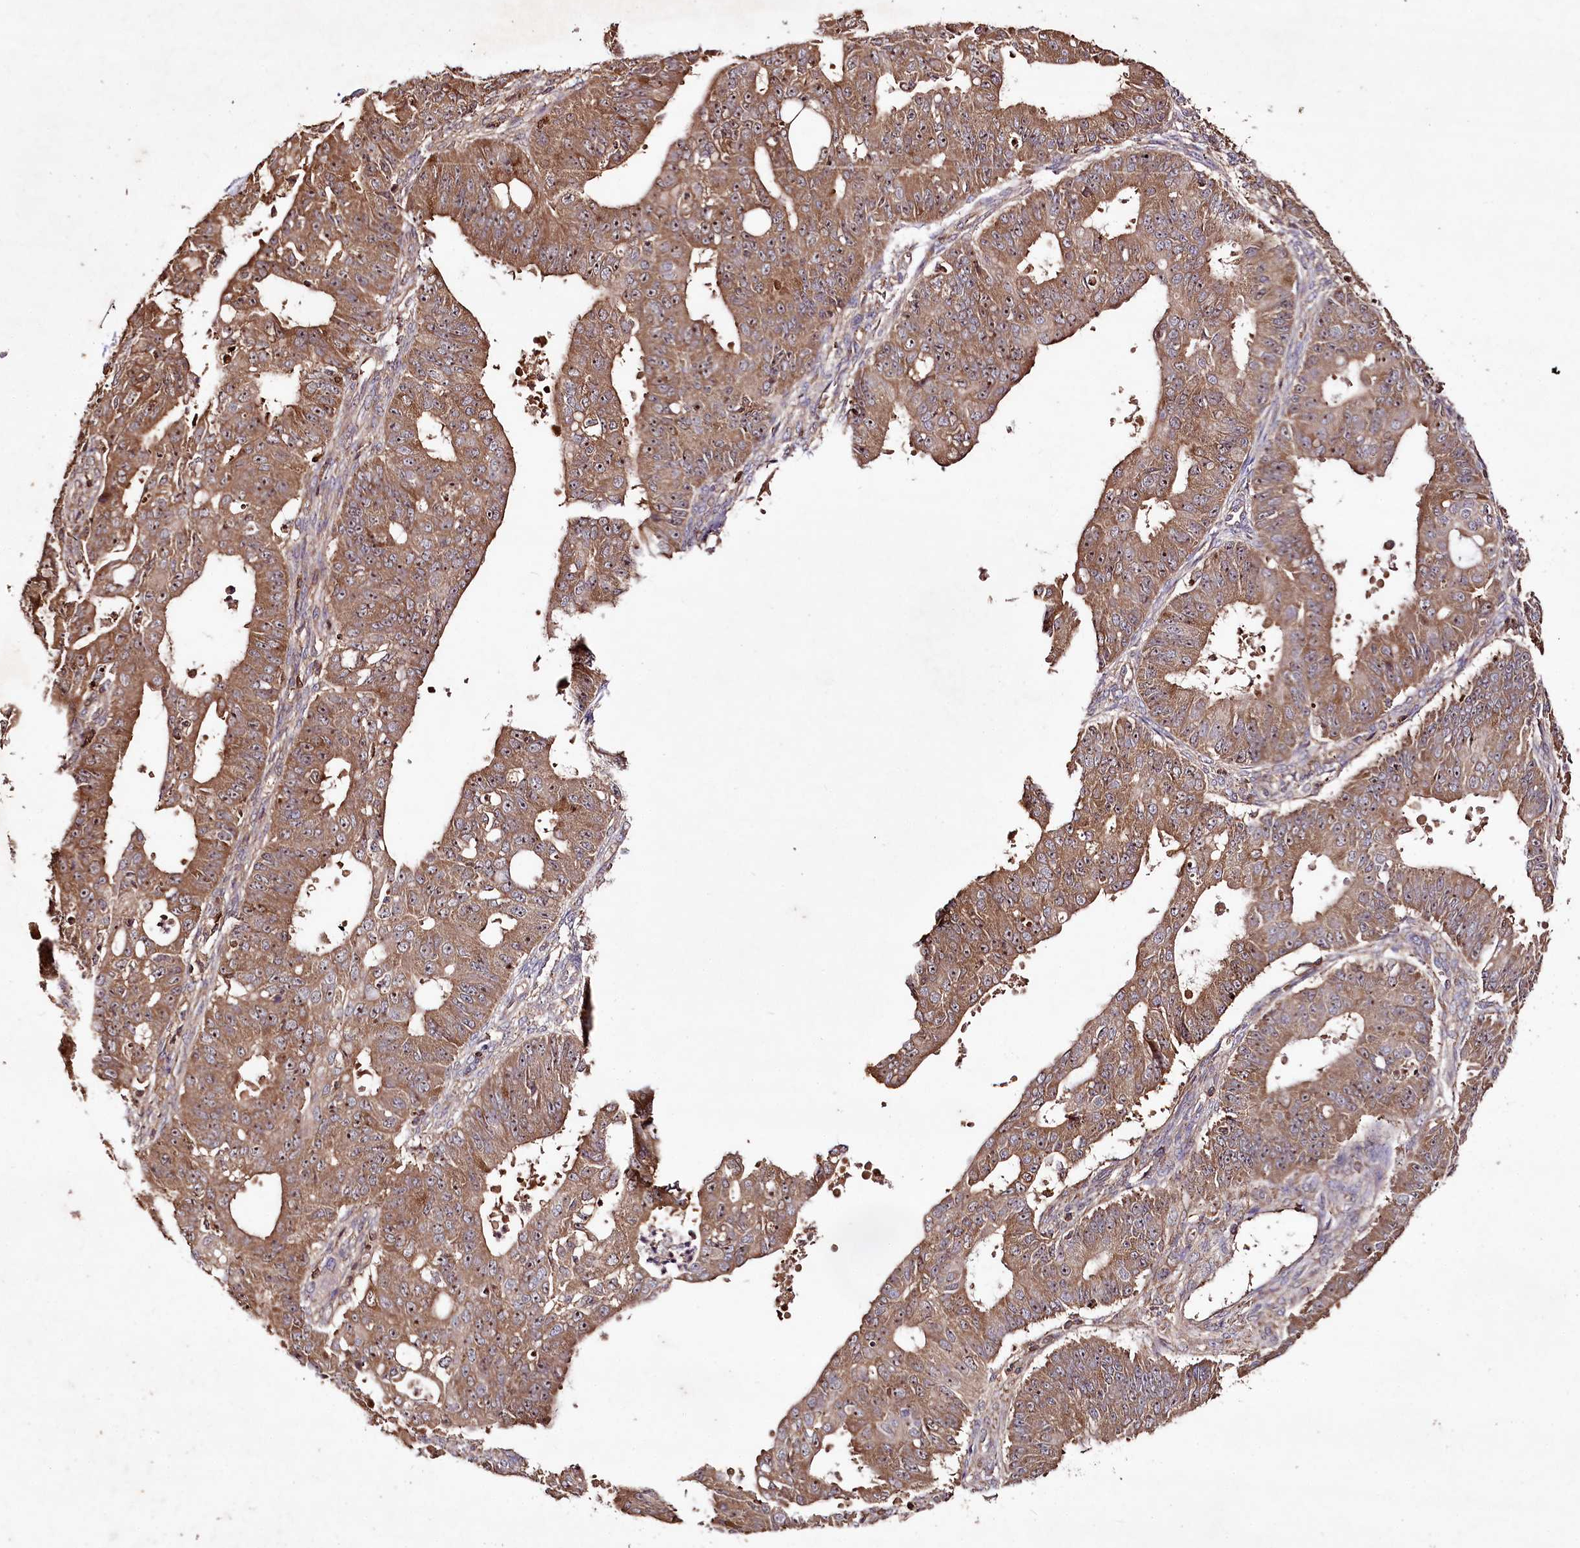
{"staining": {"intensity": "moderate", "quantity": ">75%", "location": "cytoplasmic/membranous,nuclear"}, "tissue": "ovarian cancer", "cell_type": "Tumor cells", "image_type": "cancer", "snomed": [{"axis": "morphology", "description": "Carcinoma, endometroid"}, {"axis": "topography", "description": "Appendix"}, {"axis": "topography", "description": "Ovary"}], "caption": "Tumor cells show medium levels of moderate cytoplasmic/membranous and nuclear expression in approximately >75% of cells in ovarian cancer (endometroid carcinoma).", "gene": "FAM53B", "patient": {"sex": "female", "age": 42}}